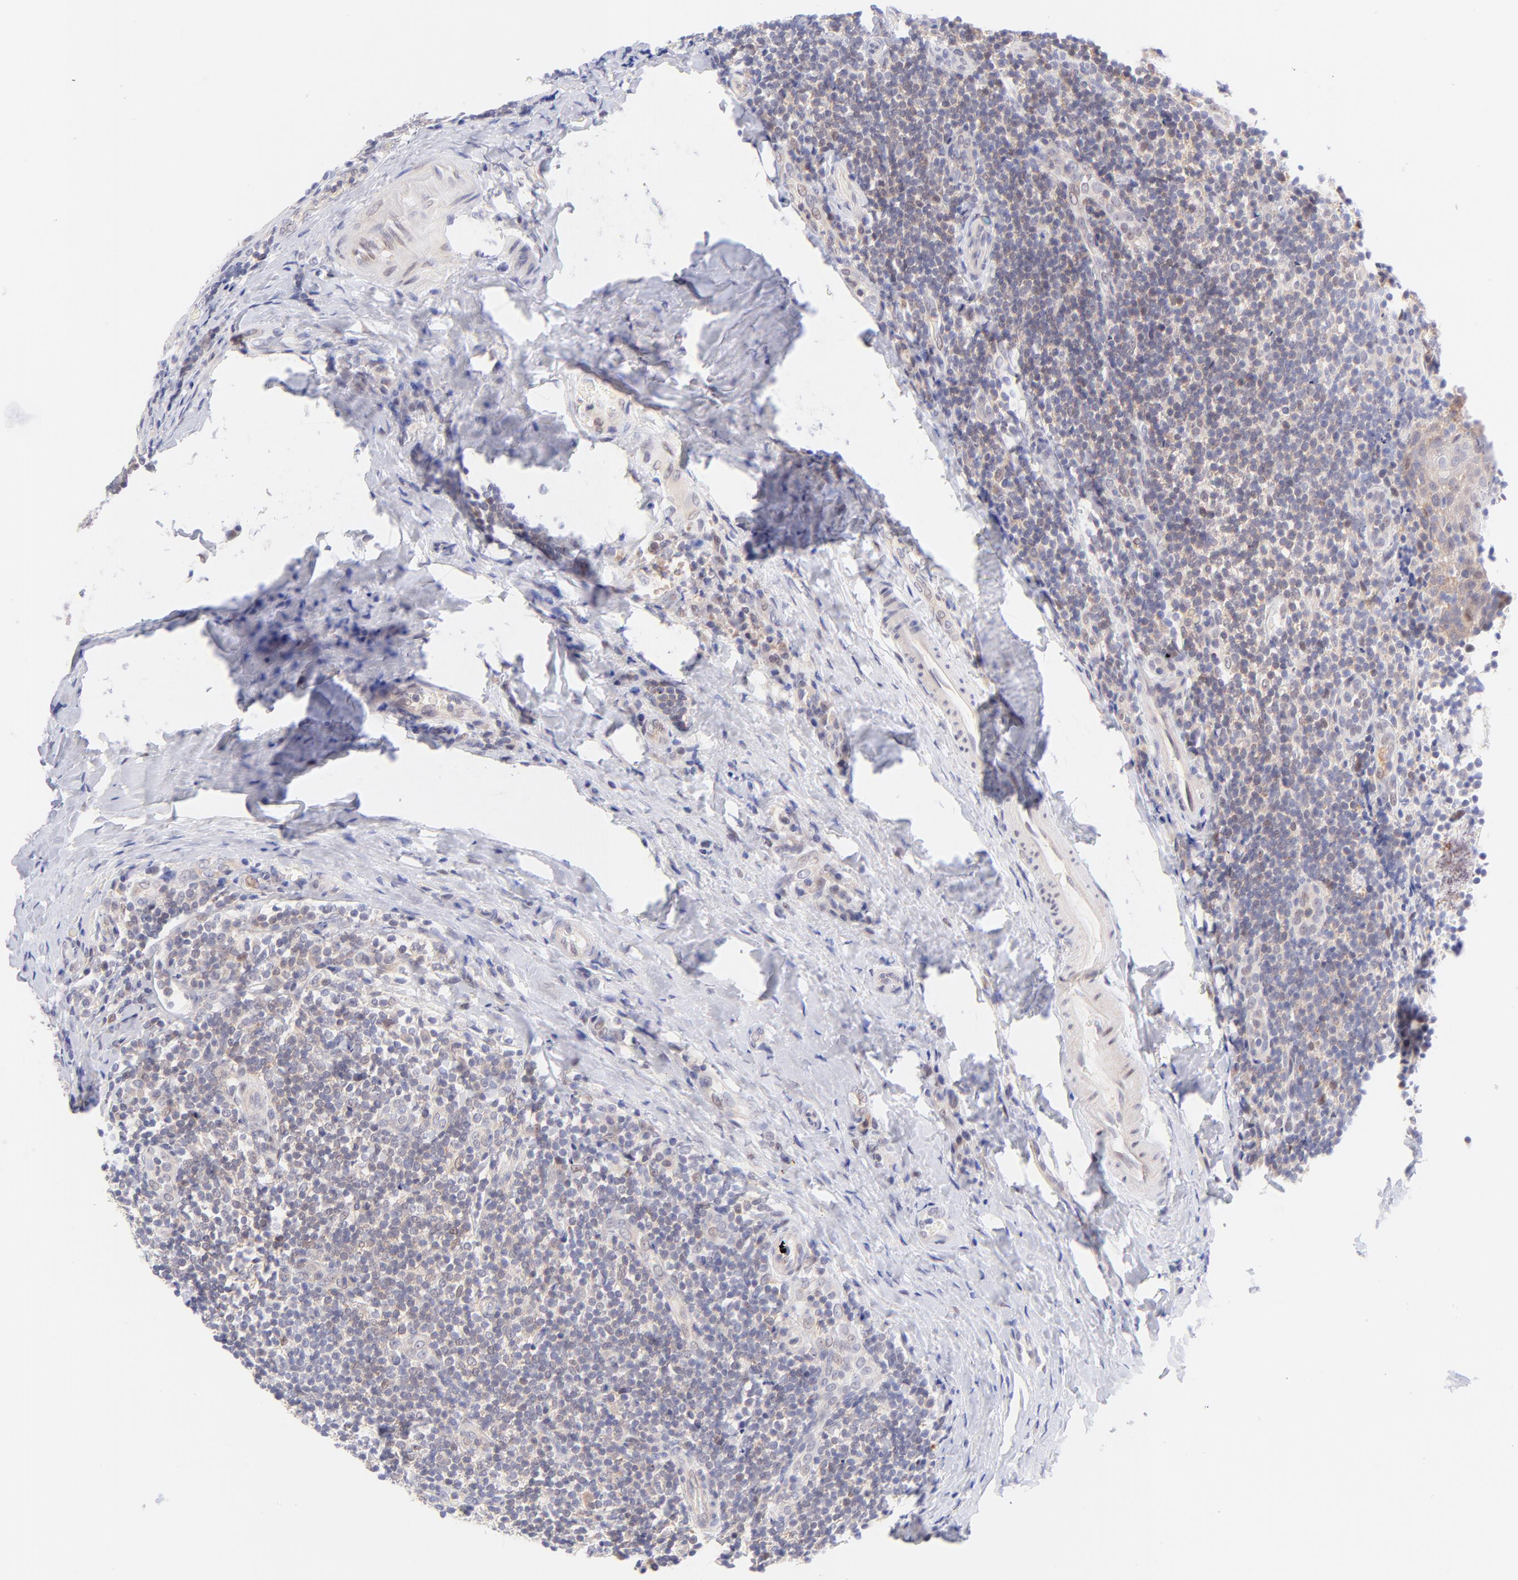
{"staining": {"intensity": "weak", "quantity": "<25%", "location": "nuclear"}, "tissue": "tonsil", "cell_type": "Germinal center cells", "image_type": "normal", "snomed": [{"axis": "morphology", "description": "Normal tissue, NOS"}, {"axis": "topography", "description": "Tonsil"}], "caption": "The immunohistochemistry (IHC) histopathology image has no significant positivity in germinal center cells of tonsil.", "gene": "PBDC1", "patient": {"sex": "male", "age": 31}}